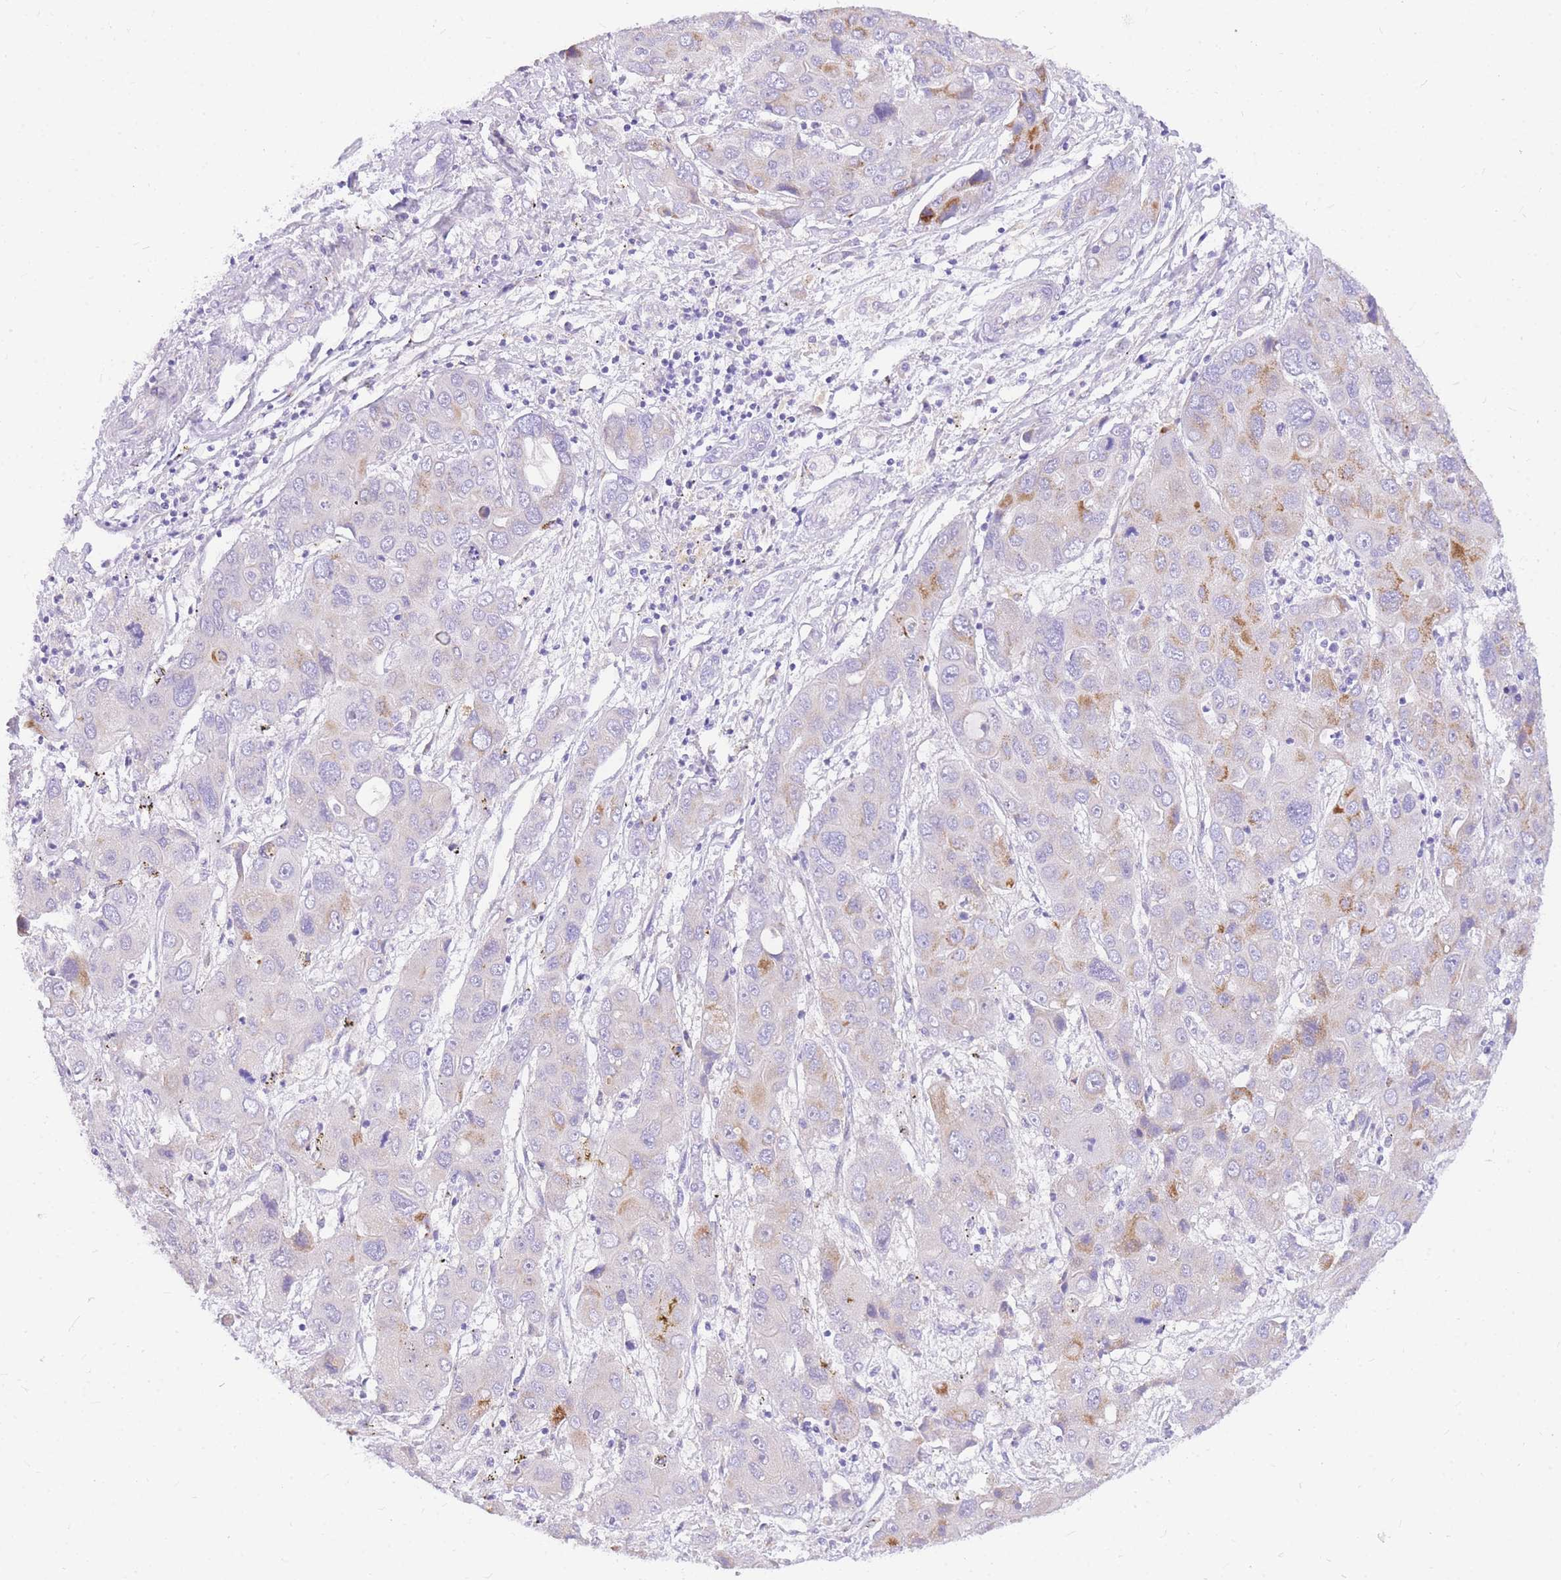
{"staining": {"intensity": "moderate", "quantity": "<25%", "location": "cytoplasmic/membranous"}, "tissue": "liver cancer", "cell_type": "Tumor cells", "image_type": "cancer", "snomed": [{"axis": "morphology", "description": "Cholangiocarcinoma"}, {"axis": "topography", "description": "Liver"}], "caption": "Liver cancer (cholangiocarcinoma) was stained to show a protein in brown. There is low levels of moderate cytoplasmic/membranous staining in approximately <25% of tumor cells. (brown staining indicates protein expression, while blue staining denotes nuclei).", "gene": "UPK1A", "patient": {"sex": "male", "age": 67}}